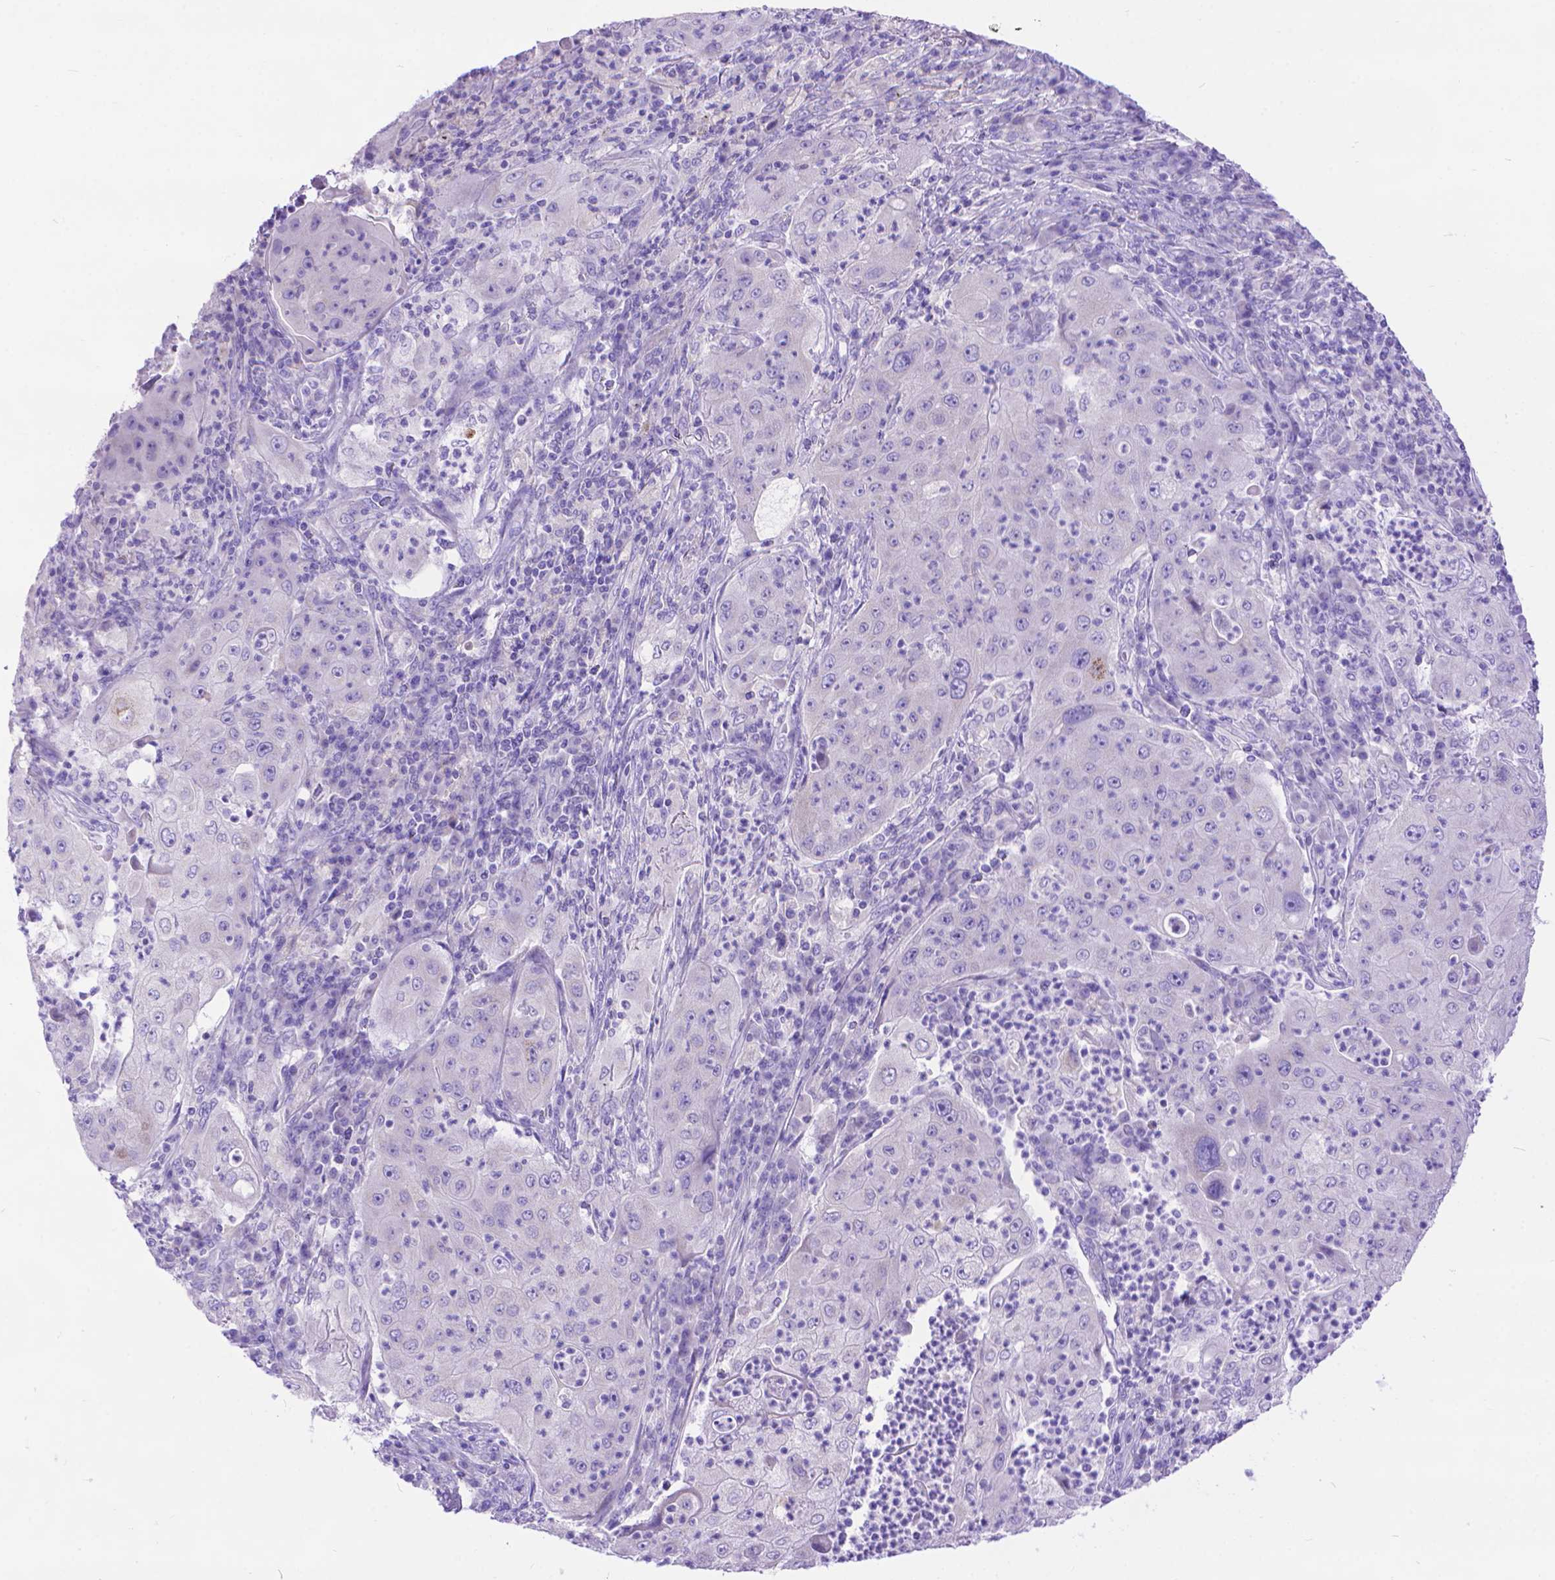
{"staining": {"intensity": "negative", "quantity": "none", "location": "none"}, "tissue": "lung cancer", "cell_type": "Tumor cells", "image_type": "cancer", "snomed": [{"axis": "morphology", "description": "Squamous cell carcinoma, NOS"}, {"axis": "topography", "description": "Lung"}], "caption": "A histopathology image of lung cancer (squamous cell carcinoma) stained for a protein shows no brown staining in tumor cells.", "gene": "DHRS2", "patient": {"sex": "female", "age": 59}}